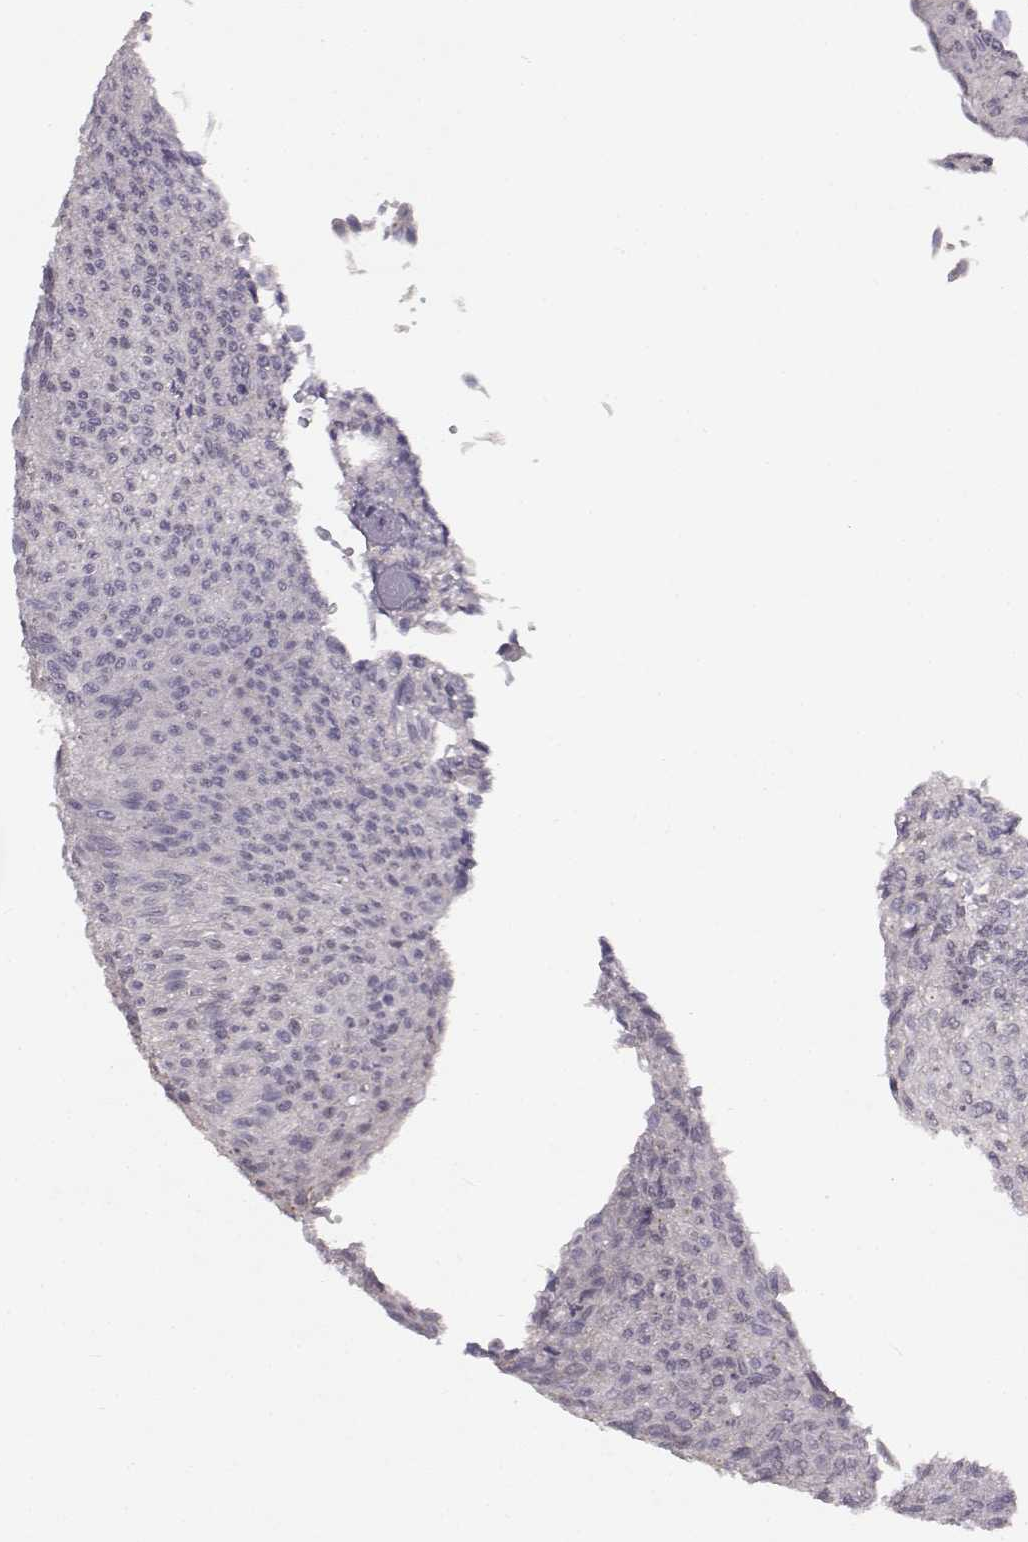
{"staining": {"intensity": "negative", "quantity": "none", "location": "none"}, "tissue": "urothelial cancer", "cell_type": "Tumor cells", "image_type": "cancer", "snomed": [{"axis": "morphology", "description": "Urothelial carcinoma, Low grade"}, {"axis": "topography", "description": "Ureter, NOS"}, {"axis": "topography", "description": "Urinary bladder"}], "caption": "This is a micrograph of immunohistochemistry staining of low-grade urothelial carcinoma, which shows no expression in tumor cells. Nuclei are stained in blue.", "gene": "SPAG17", "patient": {"sex": "male", "age": 78}}